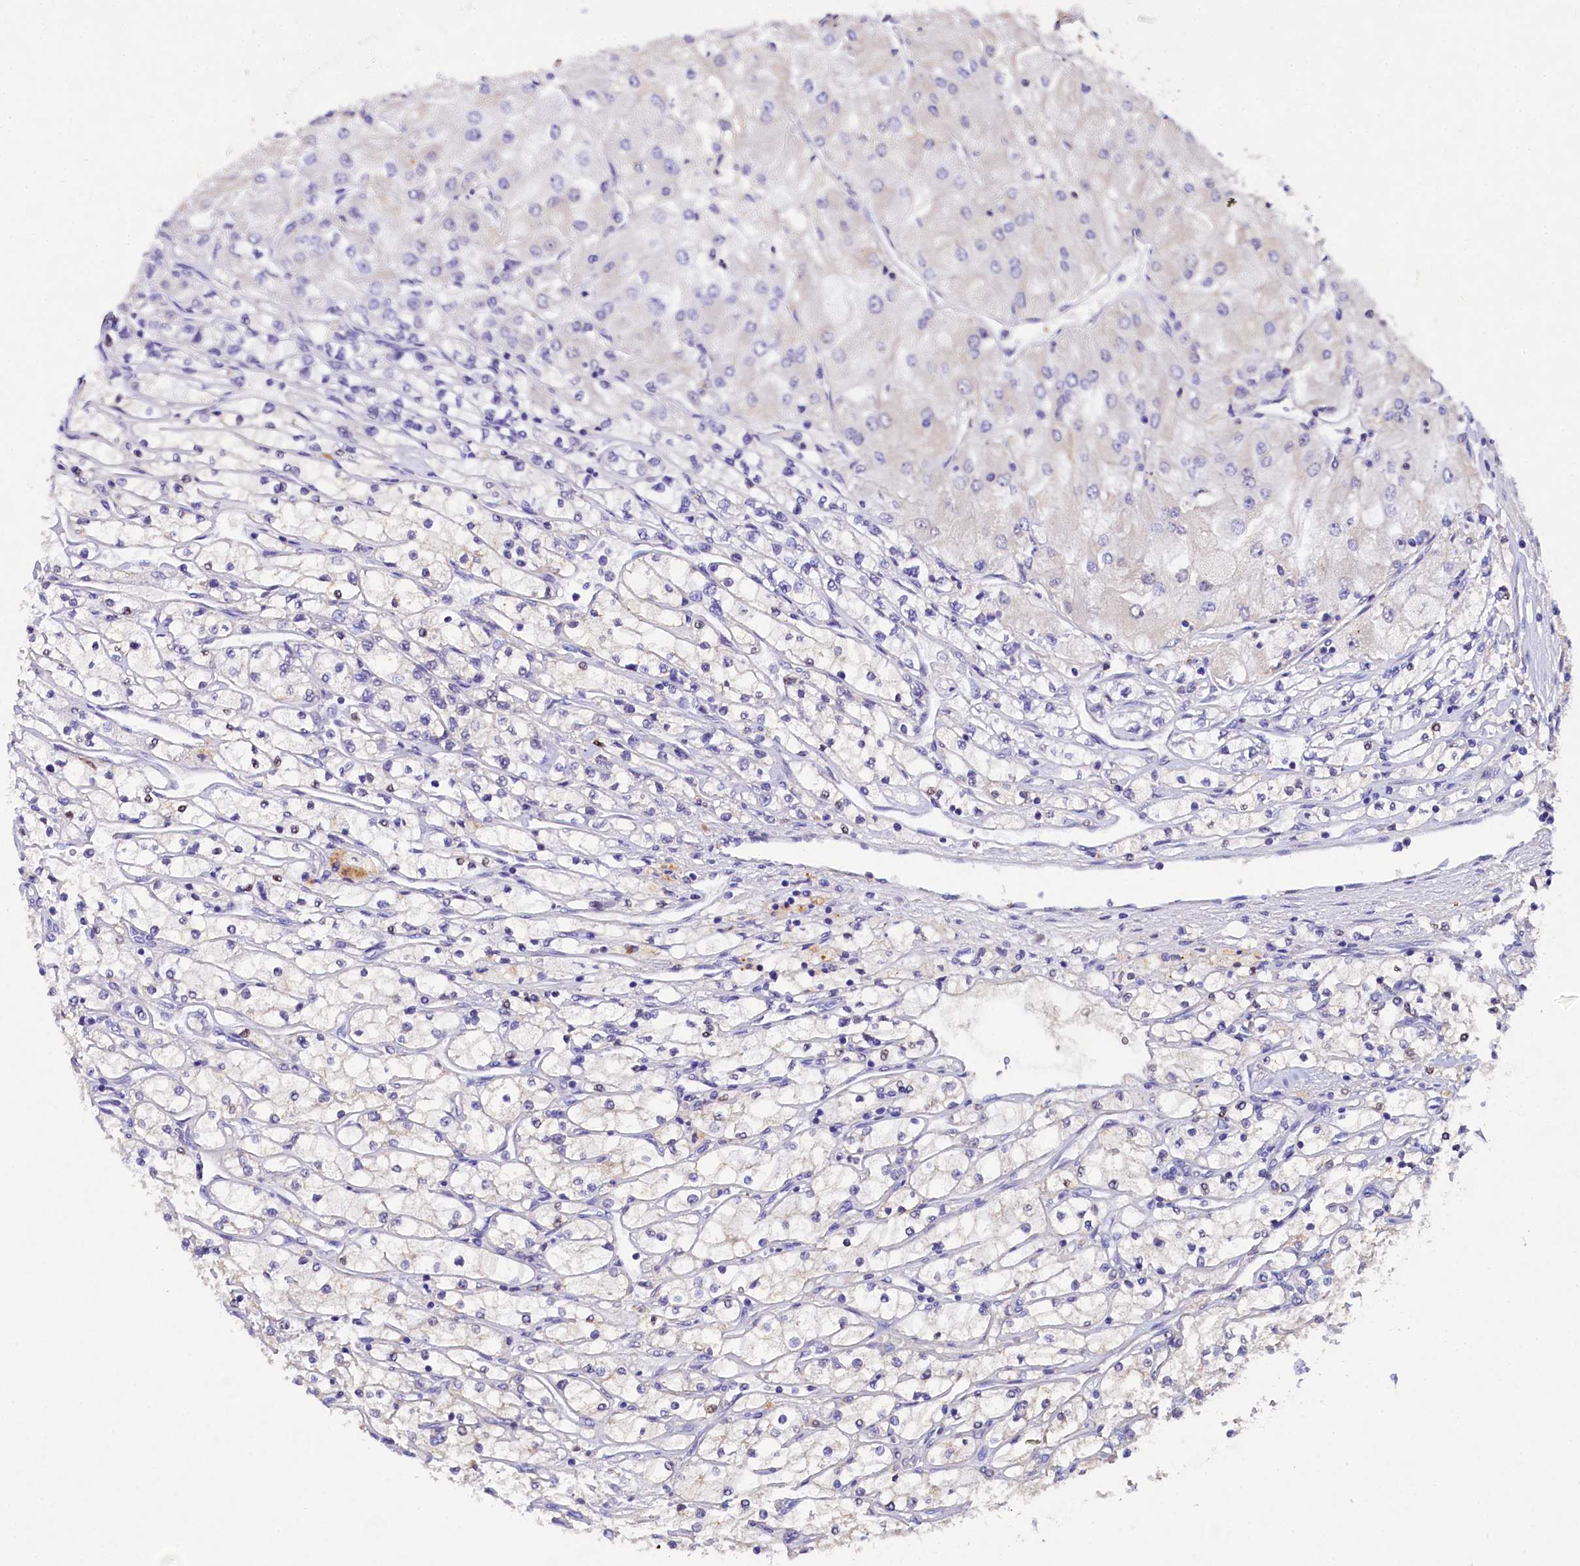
{"staining": {"intensity": "negative", "quantity": "none", "location": "none"}, "tissue": "renal cancer", "cell_type": "Tumor cells", "image_type": "cancer", "snomed": [{"axis": "morphology", "description": "Adenocarcinoma, NOS"}, {"axis": "topography", "description": "Kidney"}], "caption": "This is an IHC histopathology image of human renal adenocarcinoma. There is no expression in tumor cells.", "gene": "TGDS", "patient": {"sex": "male", "age": 80}}